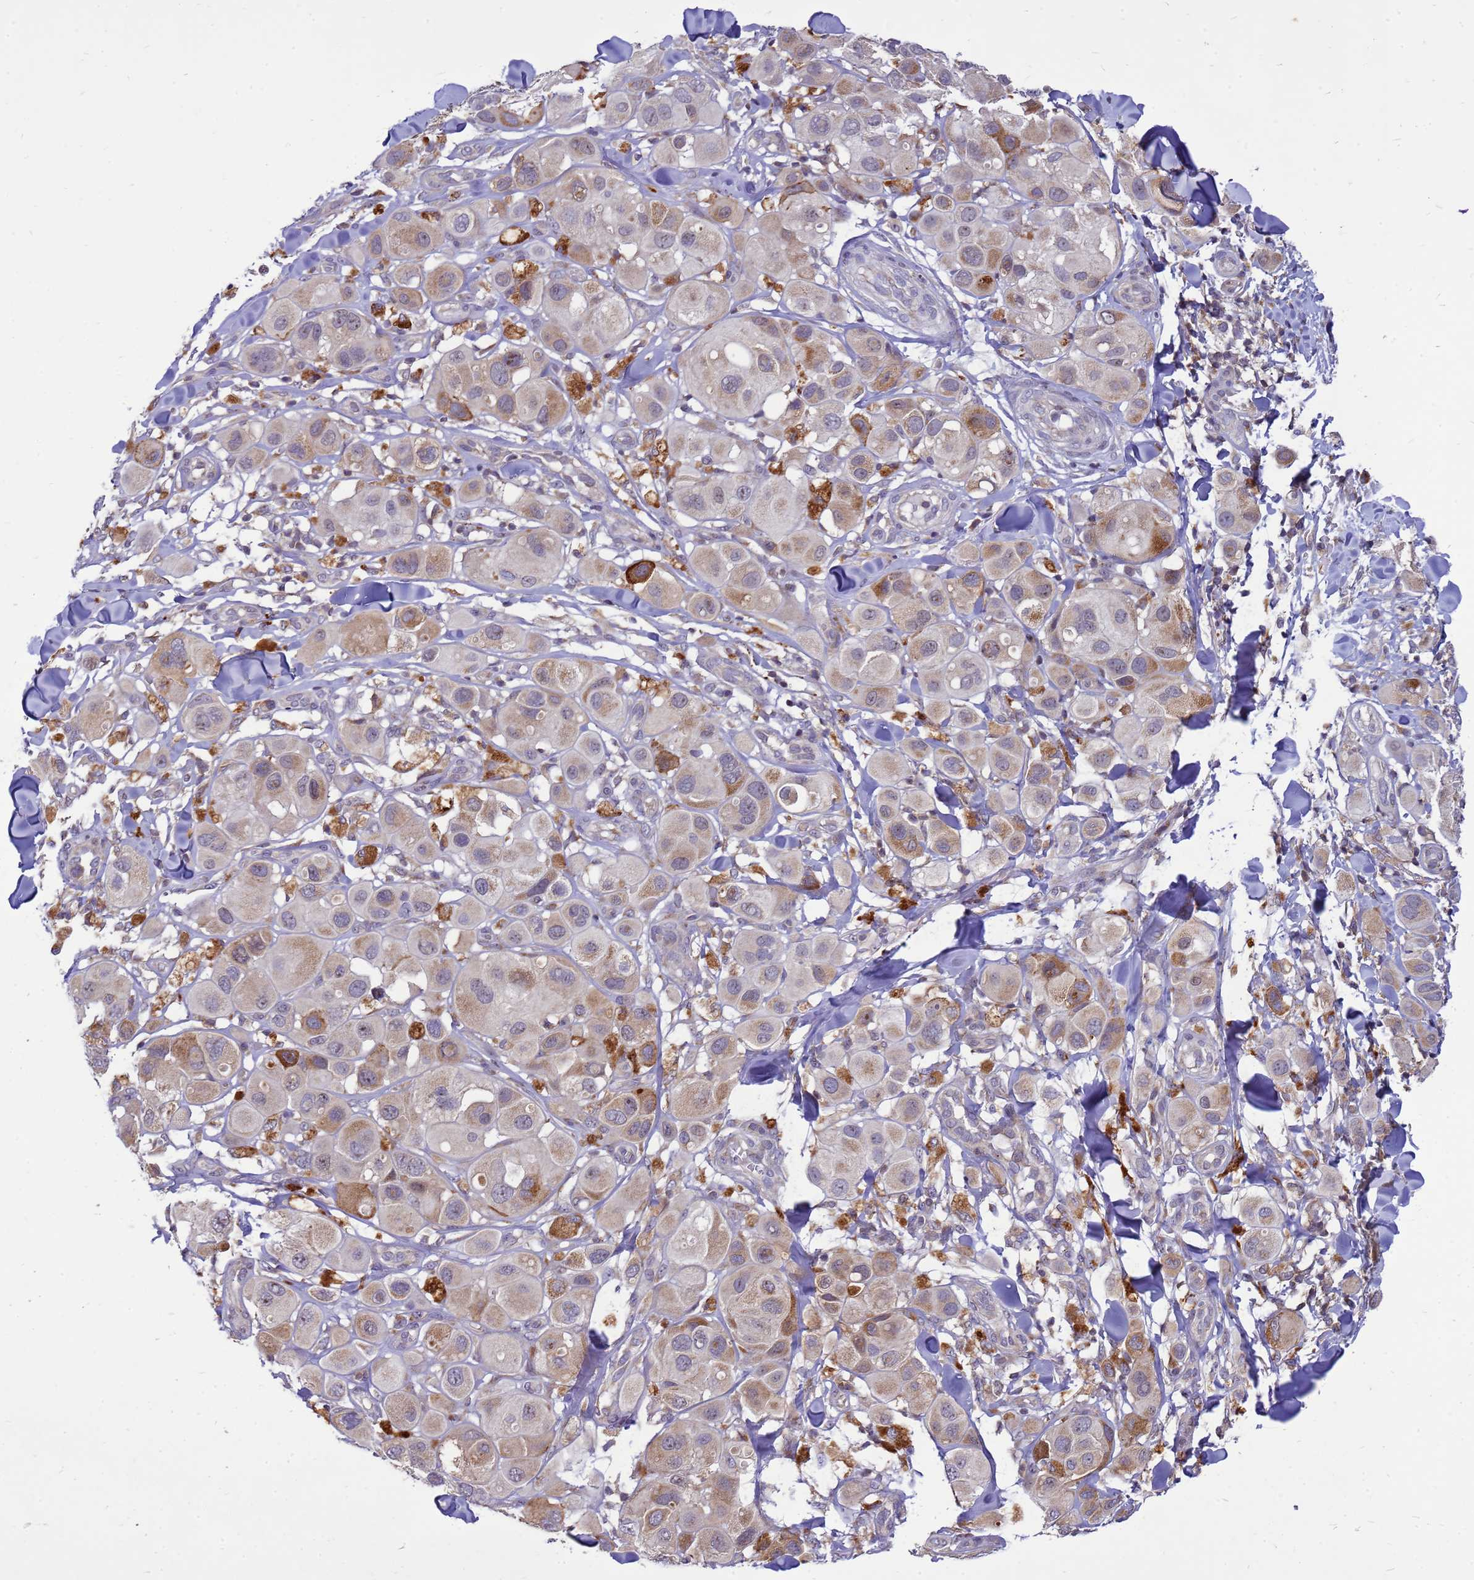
{"staining": {"intensity": "moderate", "quantity": "<25%", "location": "cytoplasmic/membranous"}, "tissue": "melanoma", "cell_type": "Tumor cells", "image_type": "cancer", "snomed": [{"axis": "morphology", "description": "Malignant melanoma, Metastatic site"}, {"axis": "topography", "description": "Skin"}], "caption": "A brown stain shows moderate cytoplasmic/membranous staining of a protein in malignant melanoma (metastatic site) tumor cells.", "gene": "C12orf43", "patient": {"sex": "male", "age": 41}}